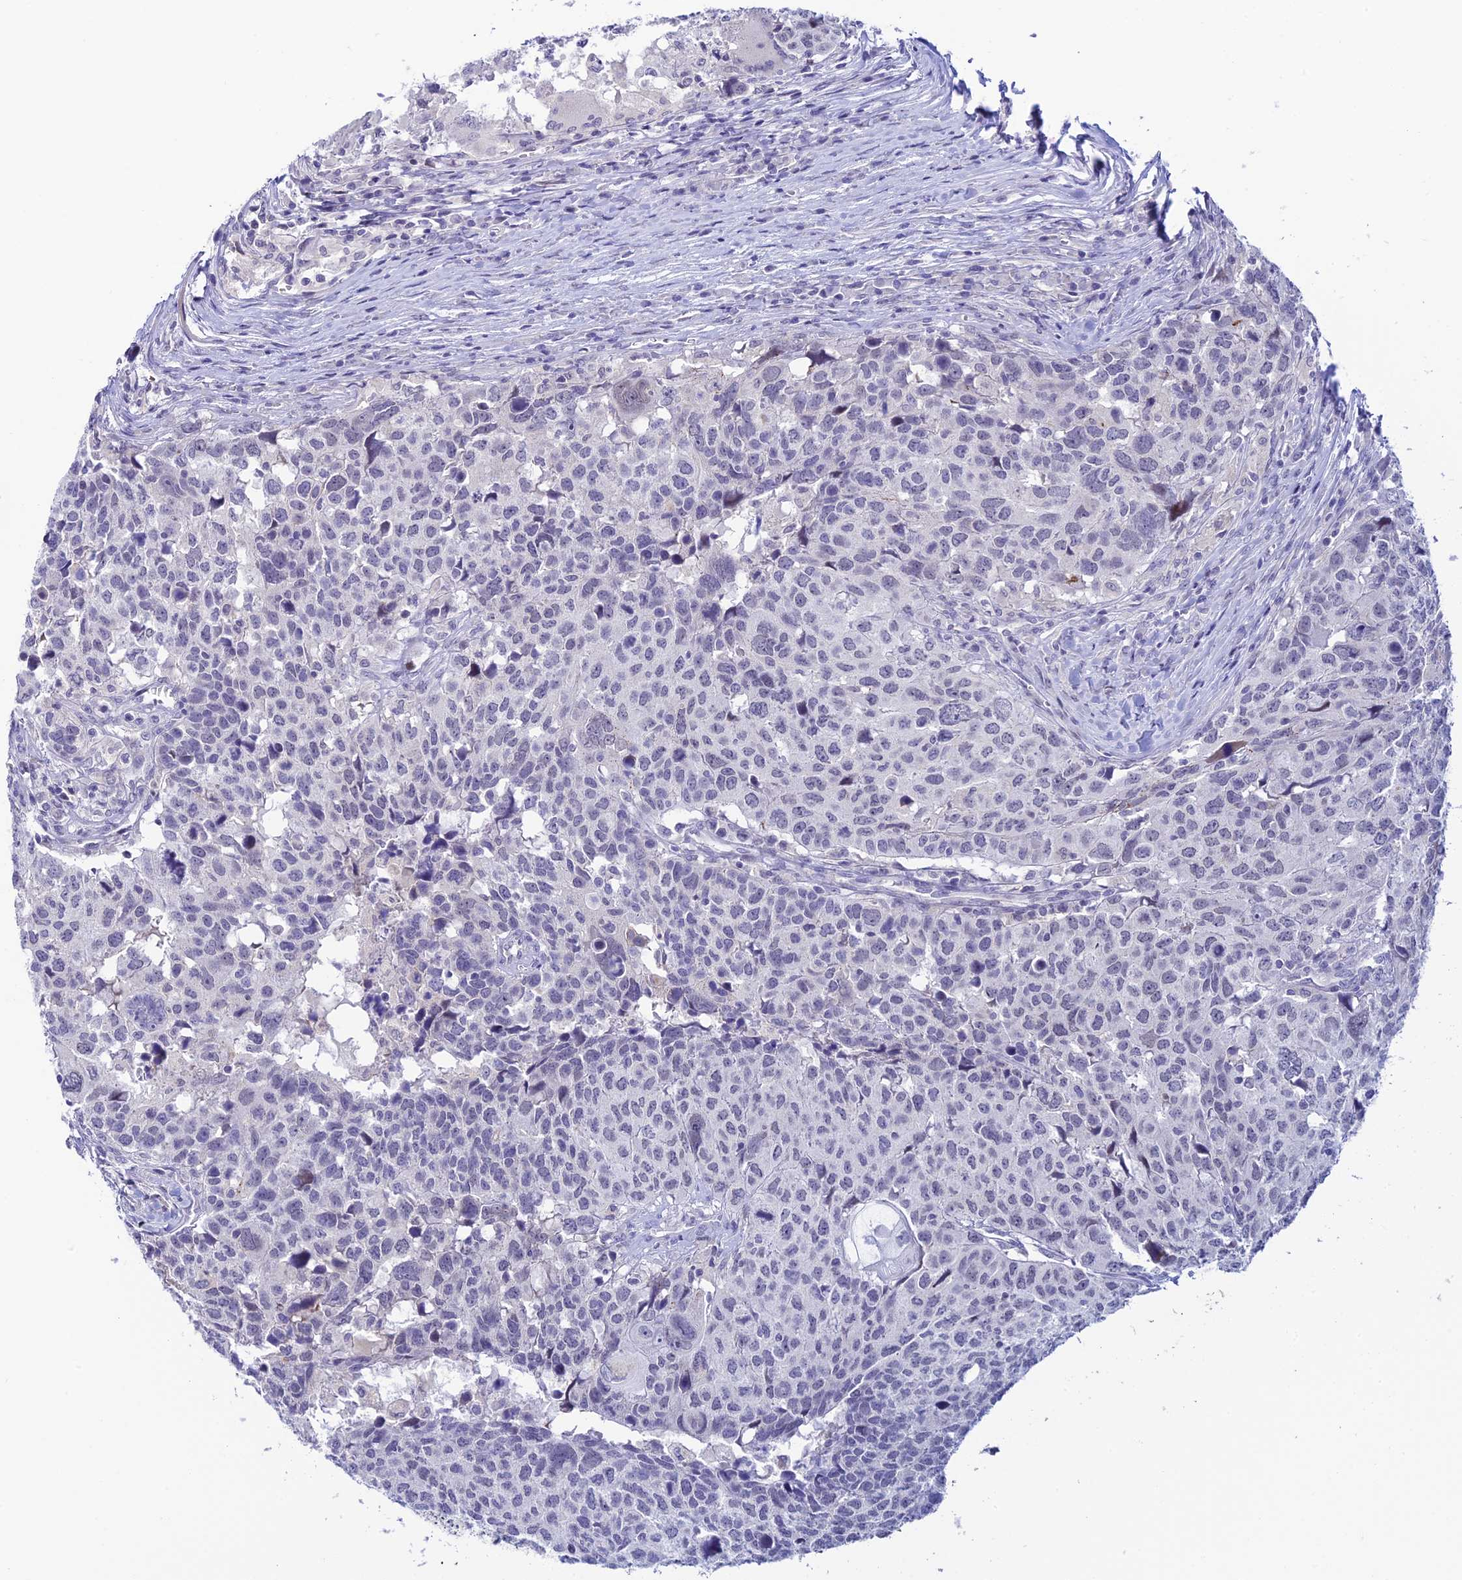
{"staining": {"intensity": "negative", "quantity": "none", "location": "none"}, "tissue": "head and neck cancer", "cell_type": "Tumor cells", "image_type": "cancer", "snomed": [{"axis": "morphology", "description": "Squamous cell carcinoma, NOS"}, {"axis": "topography", "description": "Head-Neck"}], "caption": "Immunohistochemical staining of human head and neck cancer reveals no significant positivity in tumor cells.", "gene": "RASGEF1B", "patient": {"sex": "male", "age": 66}}